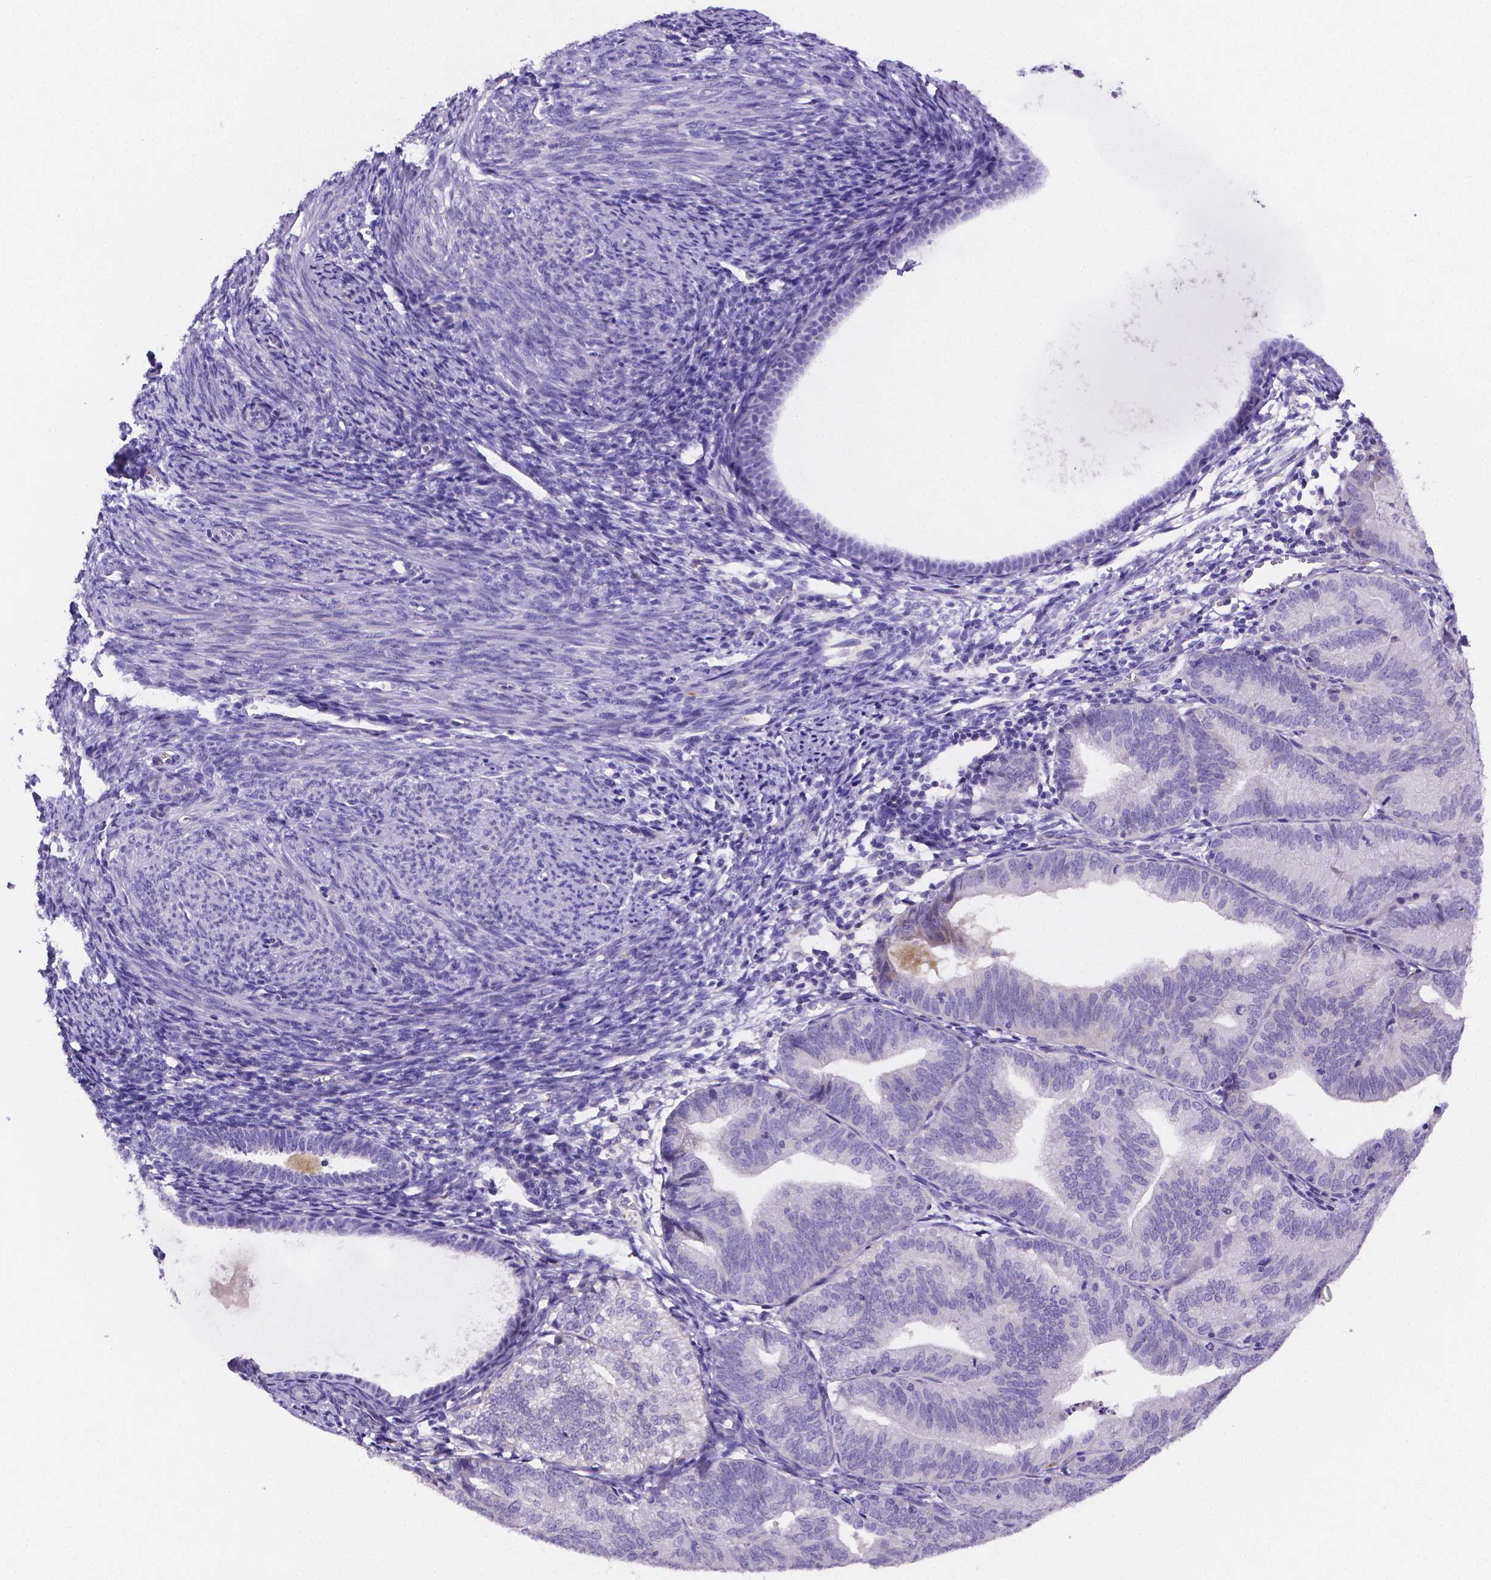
{"staining": {"intensity": "negative", "quantity": "none", "location": "none"}, "tissue": "prostate cancer", "cell_type": "Tumor cells", "image_type": "cancer", "snomed": [{"axis": "morphology", "description": "Adenocarcinoma, High grade"}, {"axis": "topography", "description": "Prostate"}], "caption": "Immunohistochemistry image of neoplastic tissue: human prostate cancer (adenocarcinoma (high-grade)) stained with DAB (3,3'-diaminobenzidine) reveals no significant protein positivity in tumor cells.", "gene": "NRGN", "patient": {"sex": "male", "age": 71}}